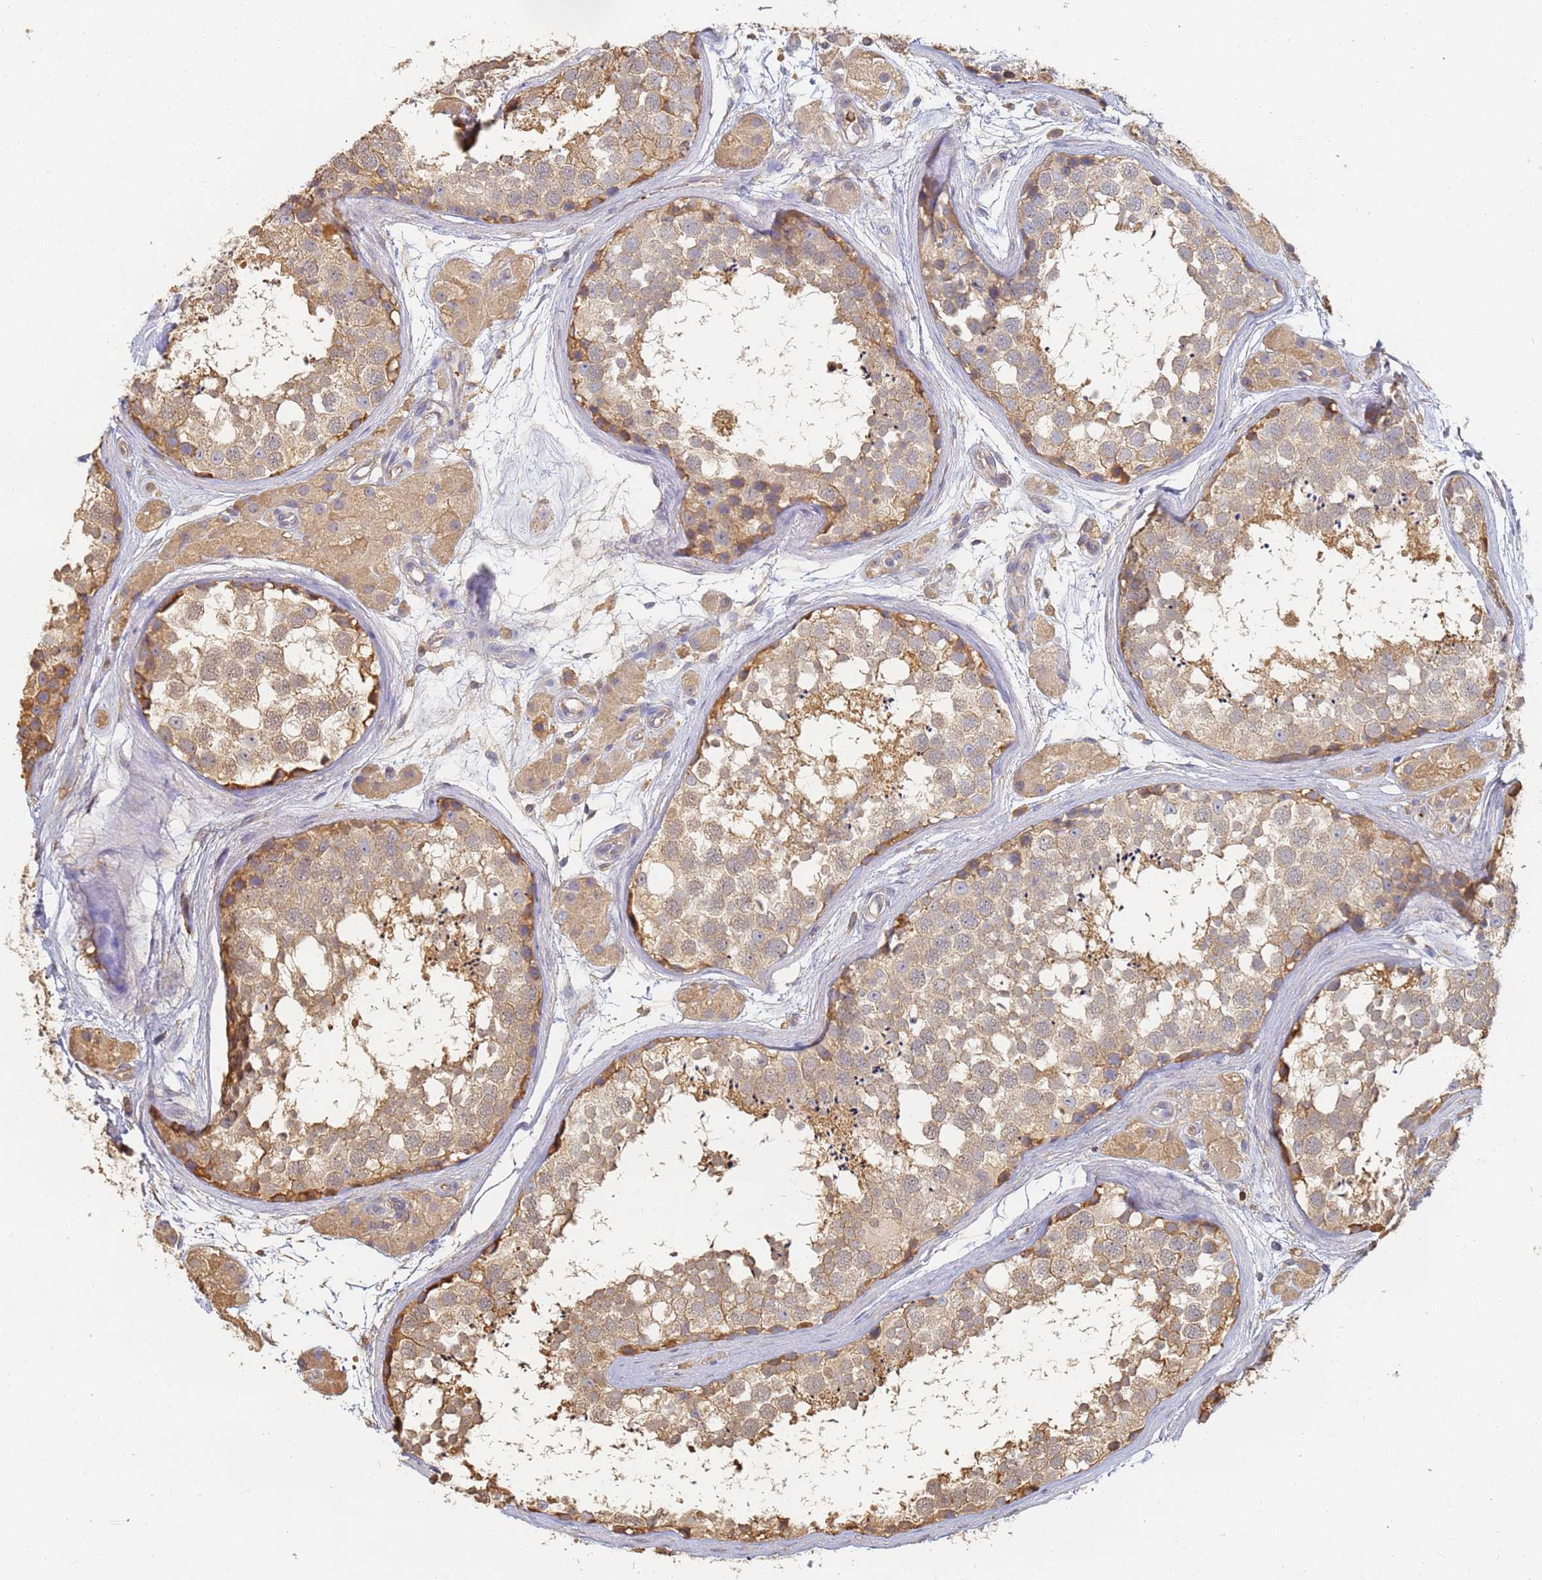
{"staining": {"intensity": "weak", "quantity": ">75%", "location": "cytoplasmic/membranous"}, "tissue": "testis", "cell_type": "Cells in seminiferous ducts", "image_type": "normal", "snomed": [{"axis": "morphology", "description": "Normal tissue, NOS"}, {"axis": "topography", "description": "Testis"}], "caption": "A histopathology image of human testis stained for a protein reveals weak cytoplasmic/membranous brown staining in cells in seminiferous ducts. The protein is stained brown, and the nuclei are stained in blue (DAB (3,3'-diaminobenzidine) IHC with brightfield microscopy, high magnification).", "gene": "BIN2", "patient": {"sex": "male", "age": 56}}